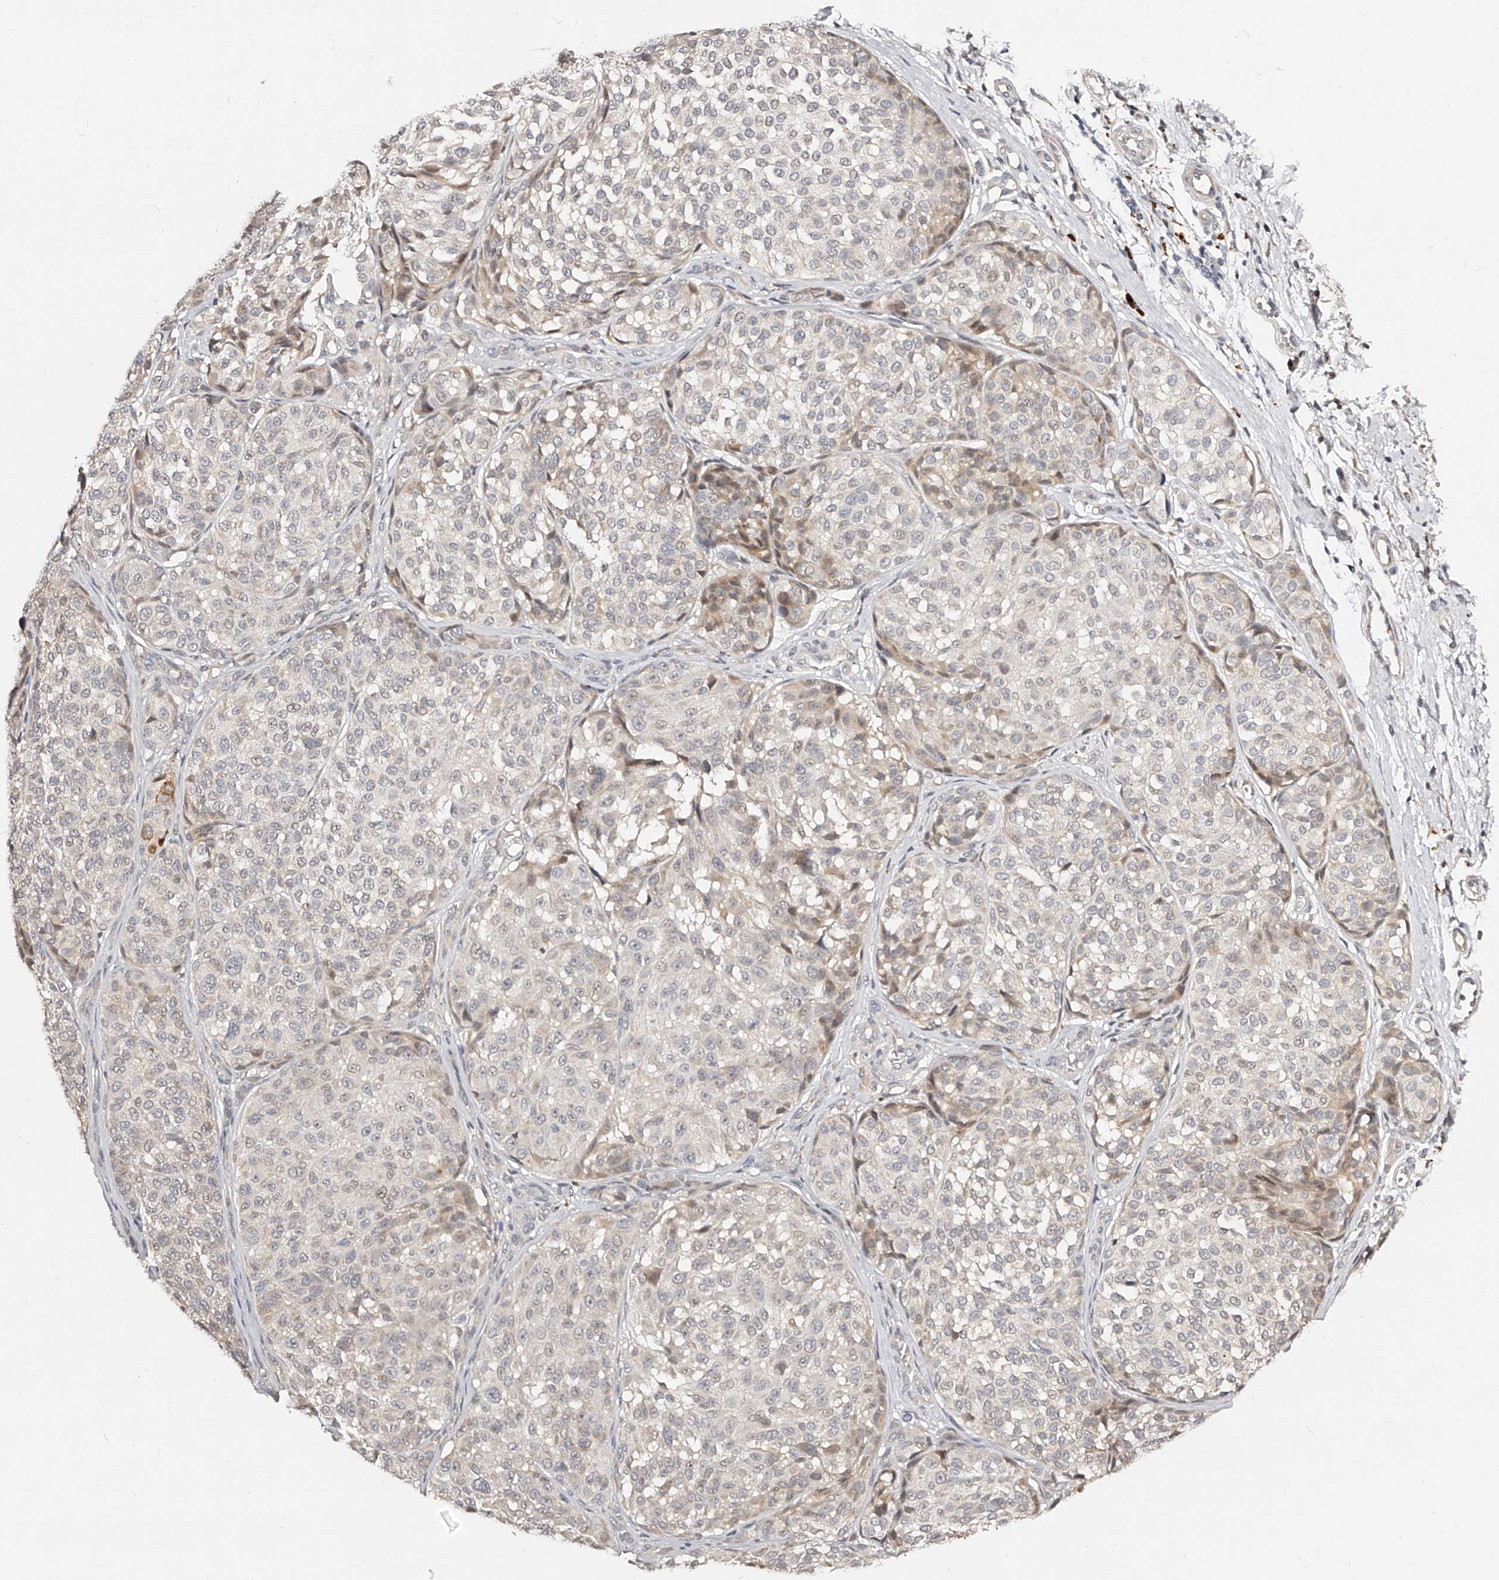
{"staining": {"intensity": "weak", "quantity": "<25%", "location": "cytoplasmic/membranous"}, "tissue": "melanoma", "cell_type": "Tumor cells", "image_type": "cancer", "snomed": [{"axis": "morphology", "description": "Malignant melanoma, NOS"}, {"axis": "topography", "description": "Skin"}], "caption": "This micrograph is of melanoma stained with immunohistochemistry to label a protein in brown with the nuclei are counter-stained blue. There is no positivity in tumor cells.", "gene": "ZNF789", "patient": {"sex": "male", "age": 83}}